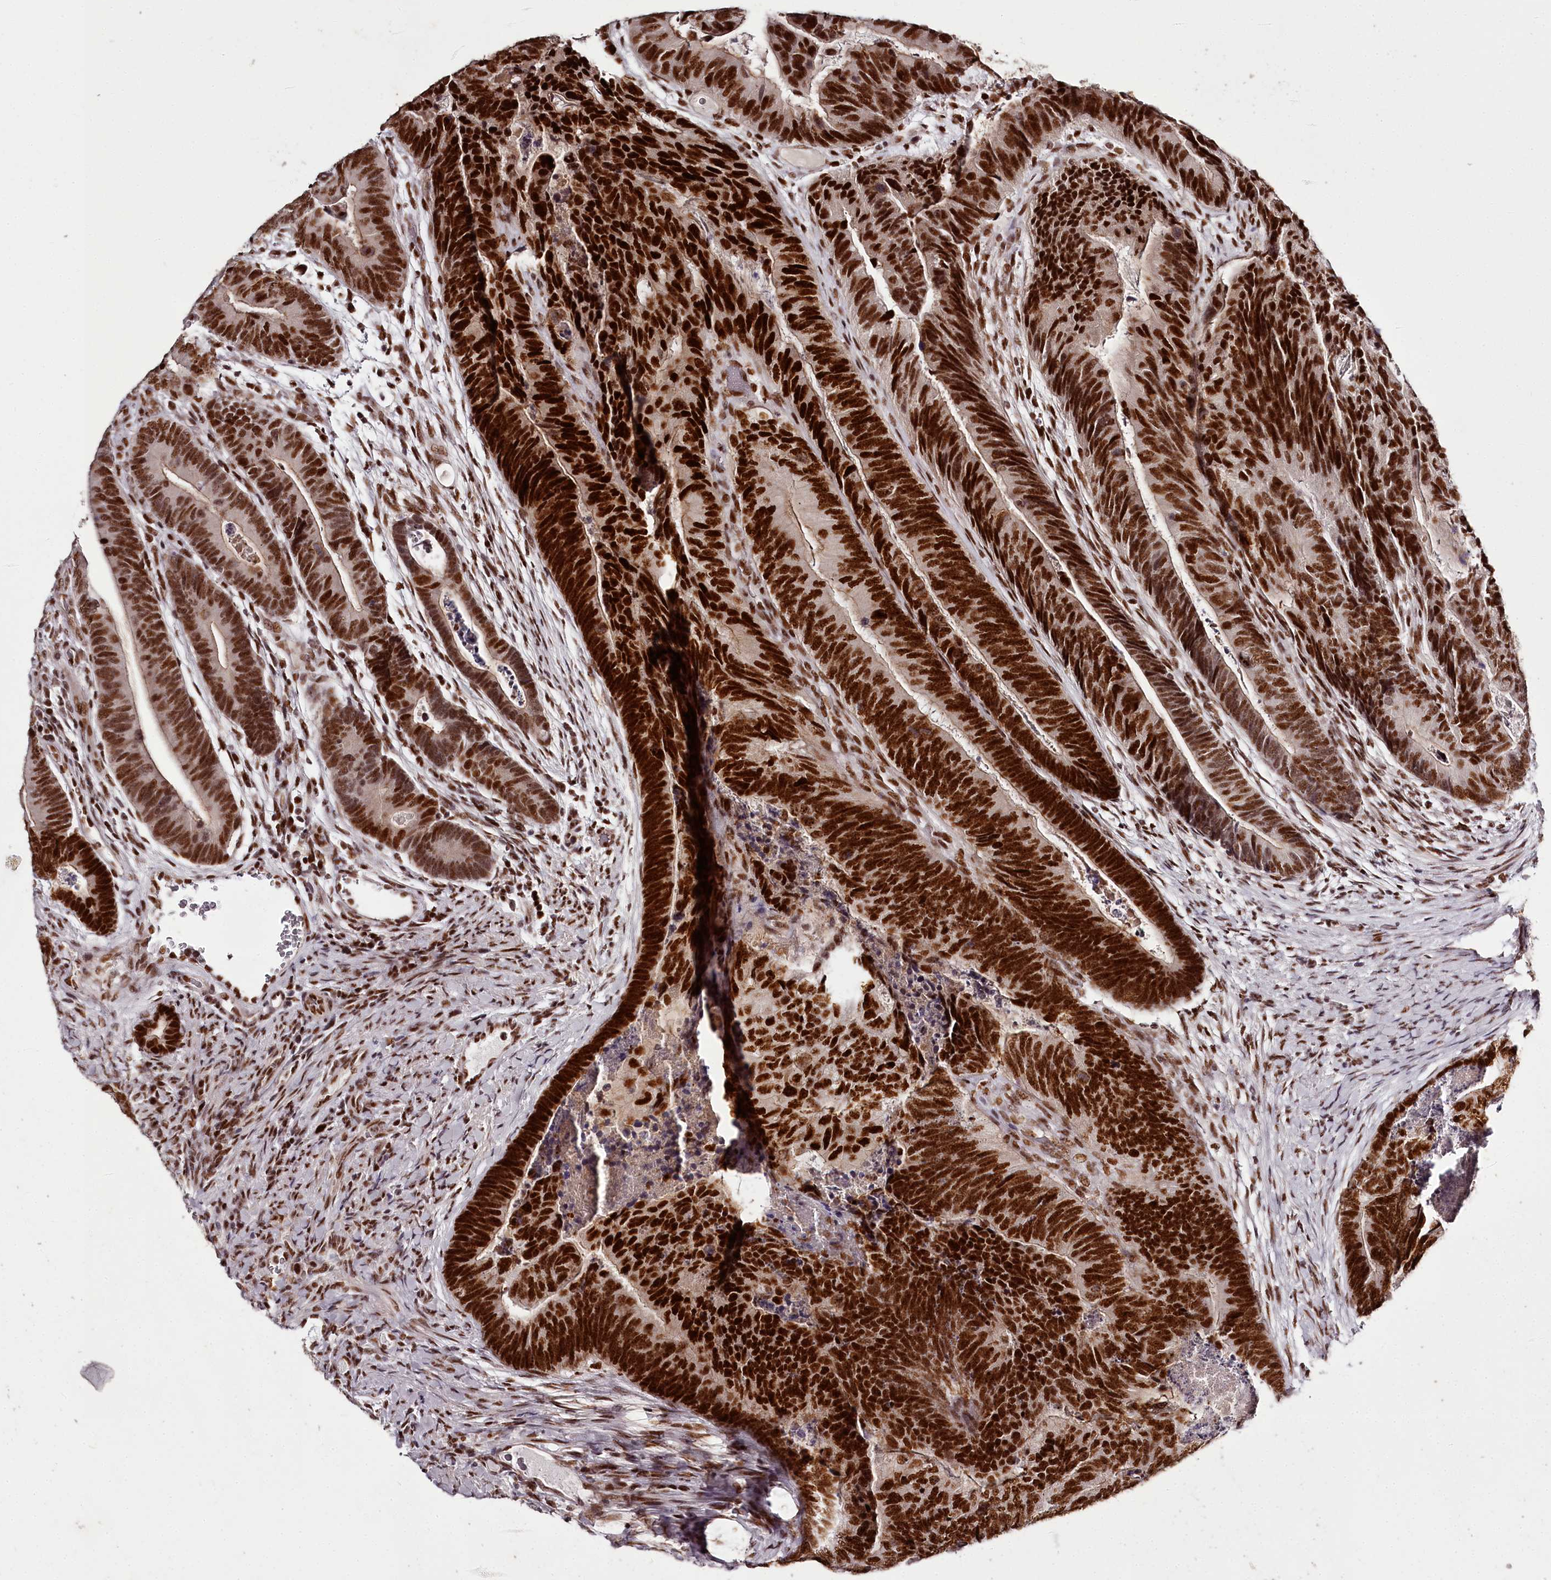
{"staining": {"intensity": "strong", "quantity": ">75%", "location": "nuclear"}, "tissue": "colorectal cancer", "cell_type": "Tumor cells", "image_type": "cancer", "snomed": [{"axis": "morphology", "description": "Adenocarcinoma, NOS"}, {"axis": "topography", "description": "Colon"}], "caption": "The photomicrograph reveals immunohistochemical staining of colorectal cancer. There is strong nuclear expression is identified in approximately >75% of tumor cells. (brown staining indicates protein expression, while blue staining denotes nuclei).", "gene": "PSPC1", "patient": {"sex": "female", "age": 67}}